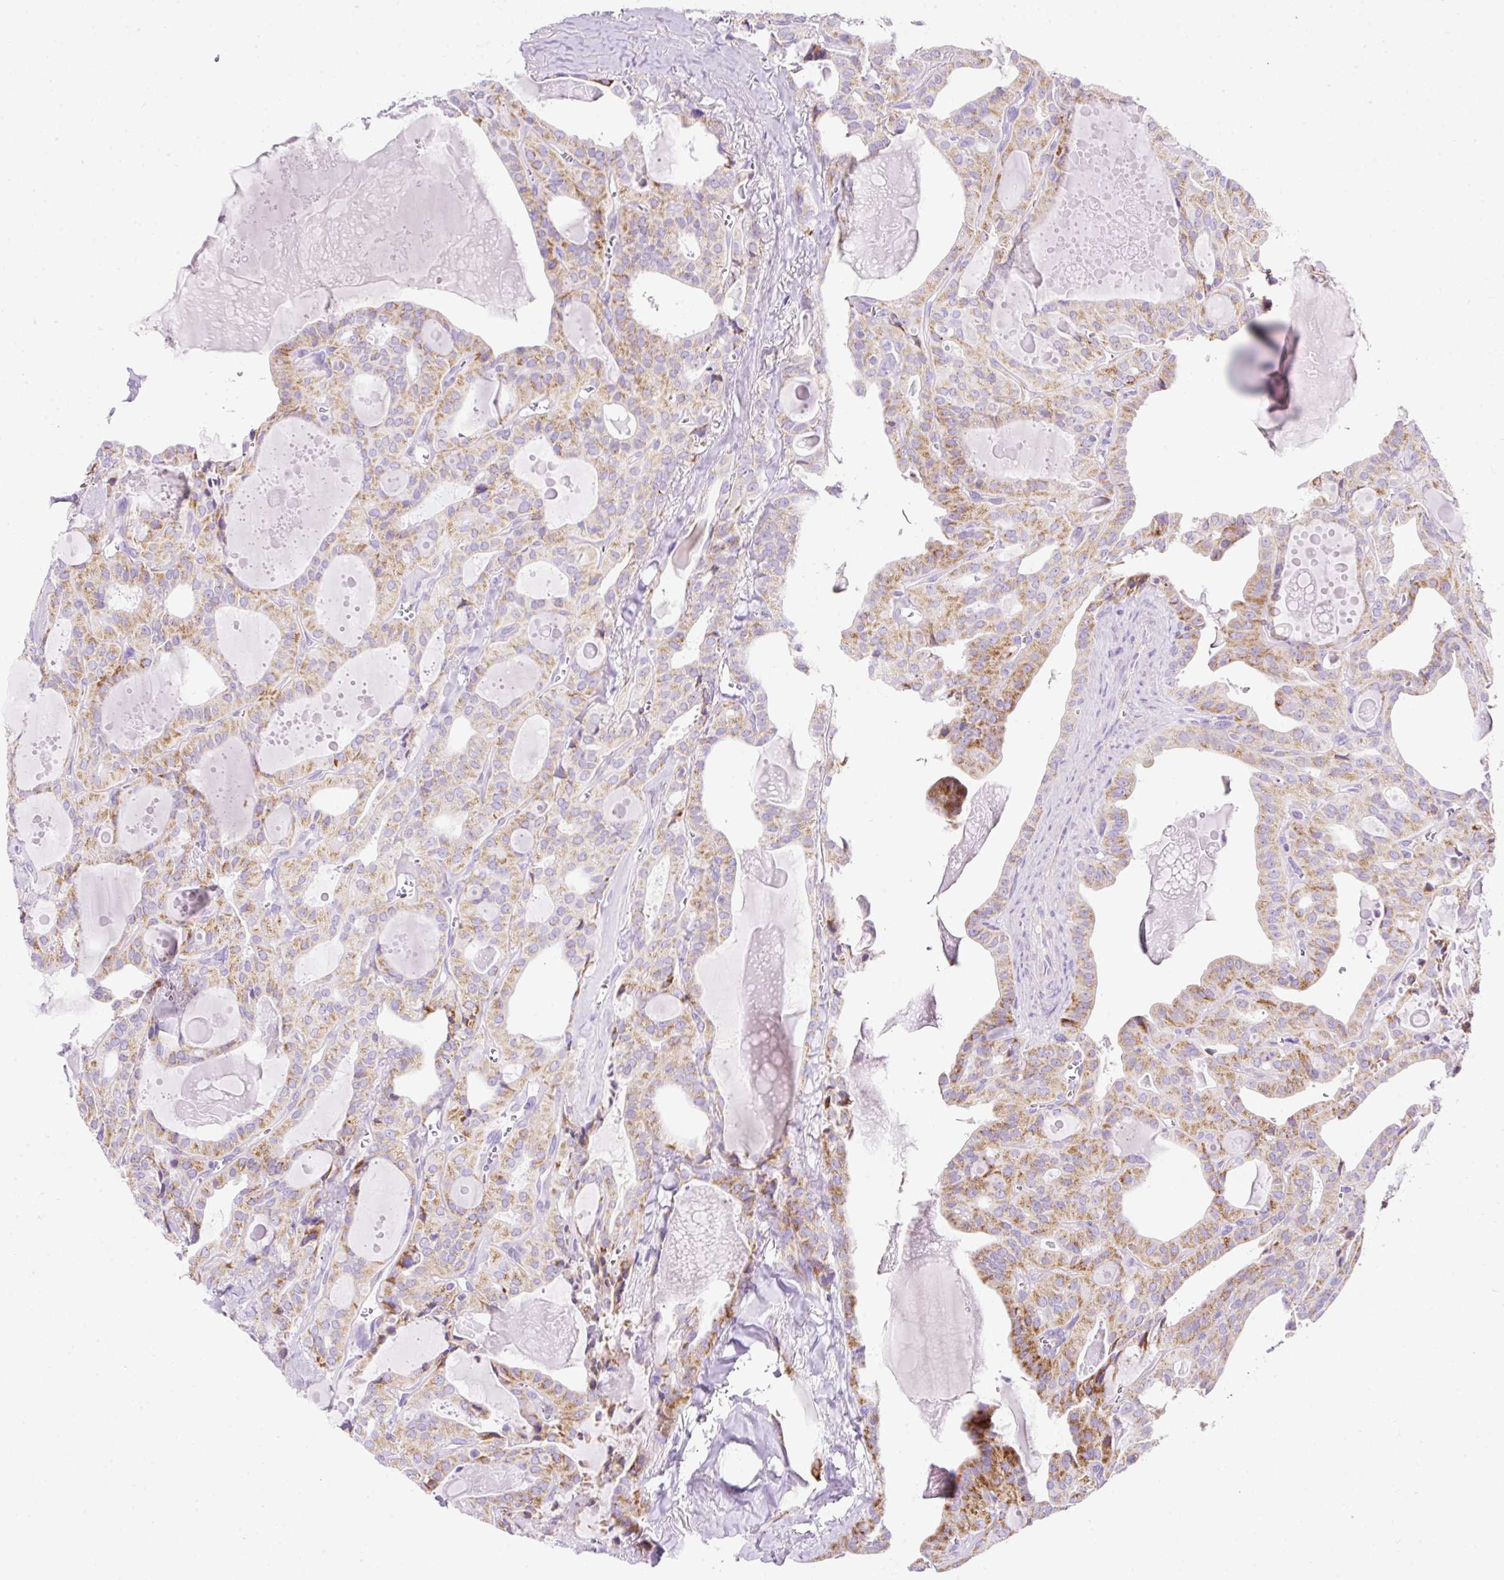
{"staining": {"intensity": "moderate", "quantity": "25%-75%", "location": "cytoplasmic/membranous"}, "tissue": "thyroid cancer", "cell_type": "Tumor cells", "image_type": "cancer", "snomed": [{"axis": "morphology", "description": "Papillary adenocarcinoma, NOS"}, {"axis": "topography", "description": "Thyroid gland"}], "caption": "Thyroid papillary adenocarcinoma stained with DAB immunohistochemistry shows medium levels of moderate cytoplasmic/membranous expression in approximately 25%-75% of tumor cells.", "gene": "PLPP2", "patient": {"sex": "male", "age": 52}}